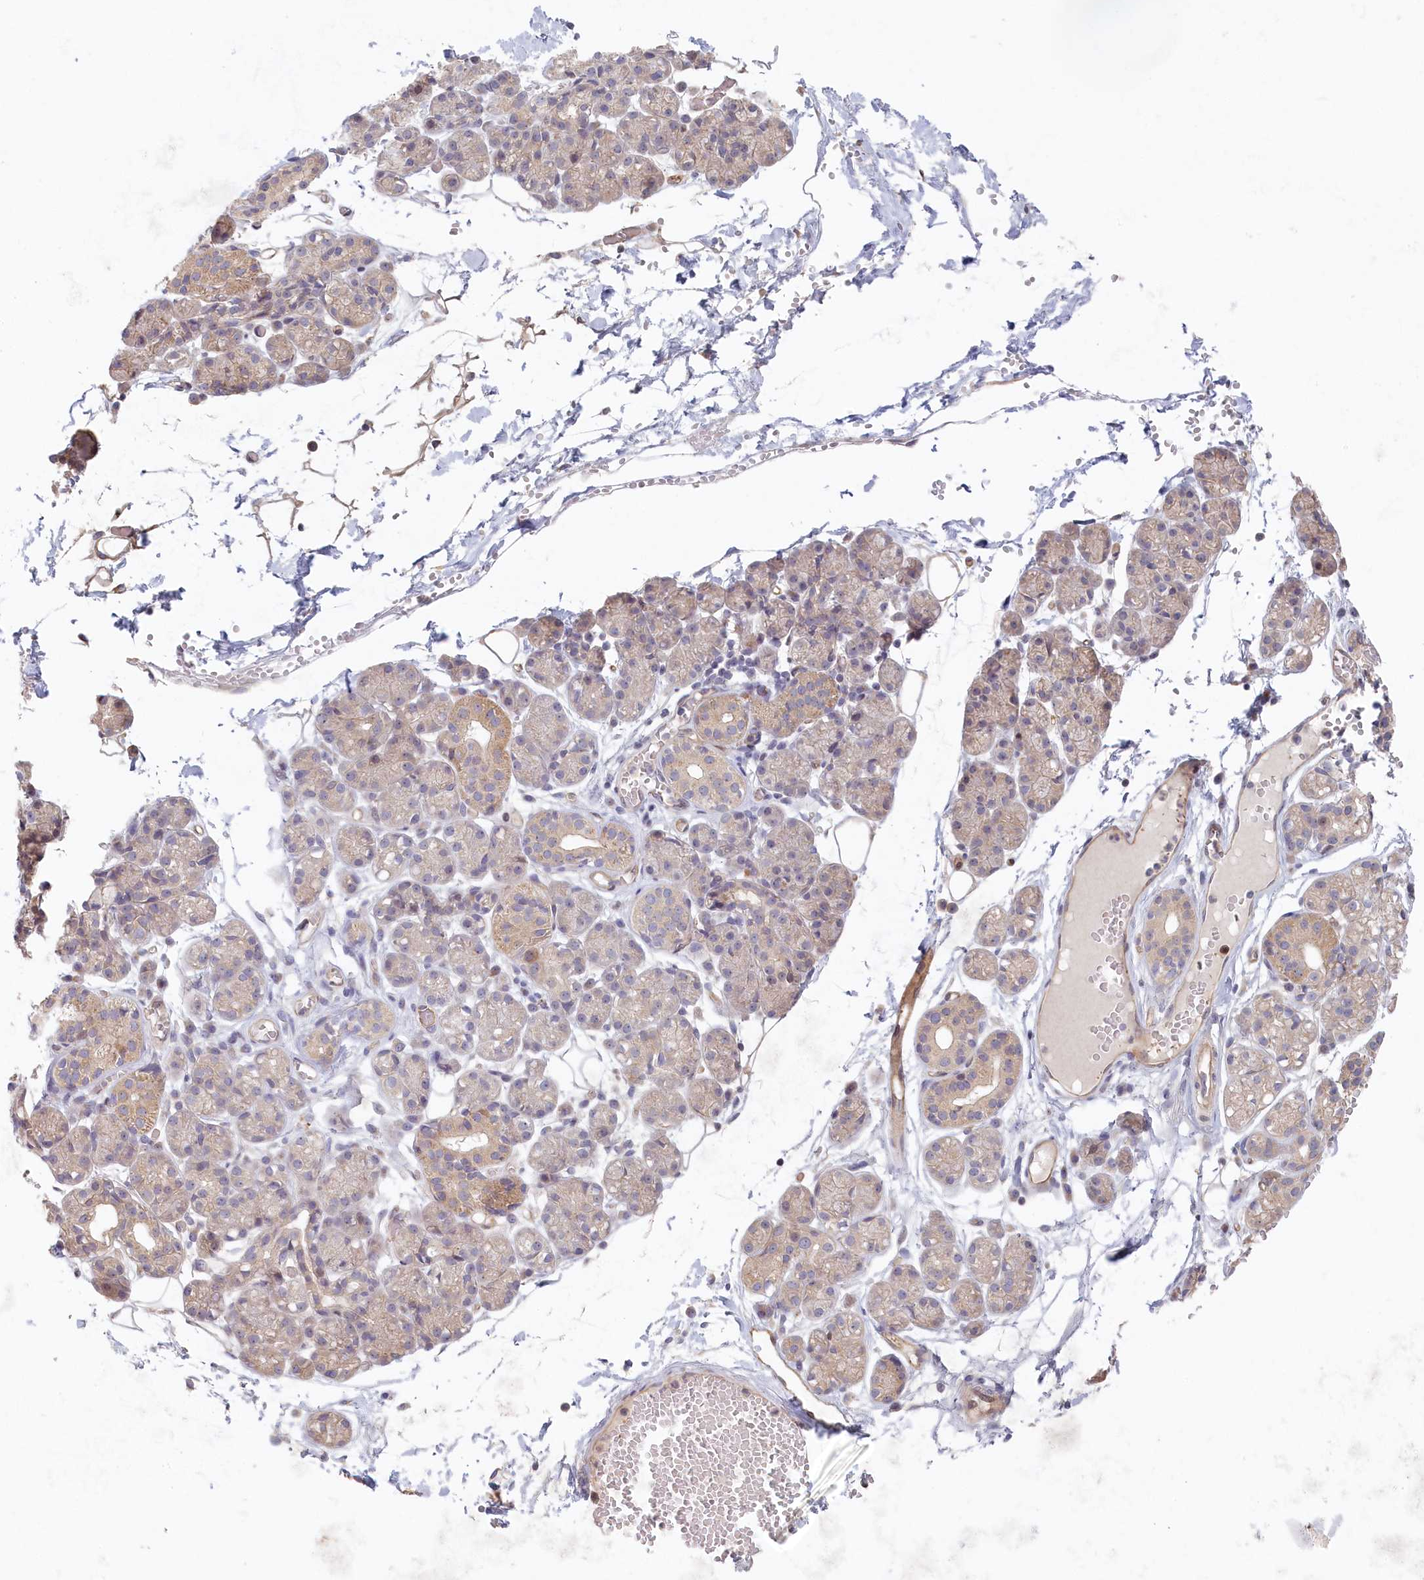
{"staining": {"intensity": "moderate", "quantity": "<25%", "location": "cytoplasmic/membranous"}, "tissue": "salivary gland", "cell_type": "Glandular cells", "image_type": "normal", "snomed": [{"axis": "morphology", "description": "Normal tissue, NOS"}, {"axis": "topography", "description": "Salivary gland"}], "caption": "IHC photomicrograph of normal human salivary gland stained for a protein (brown), which shows low levels of moderate cytoplasmic/membranous positivity in approximately <25% of glandular cells.", "gene": "INTS4", "patient": {"sex": "male", "age": 63}}